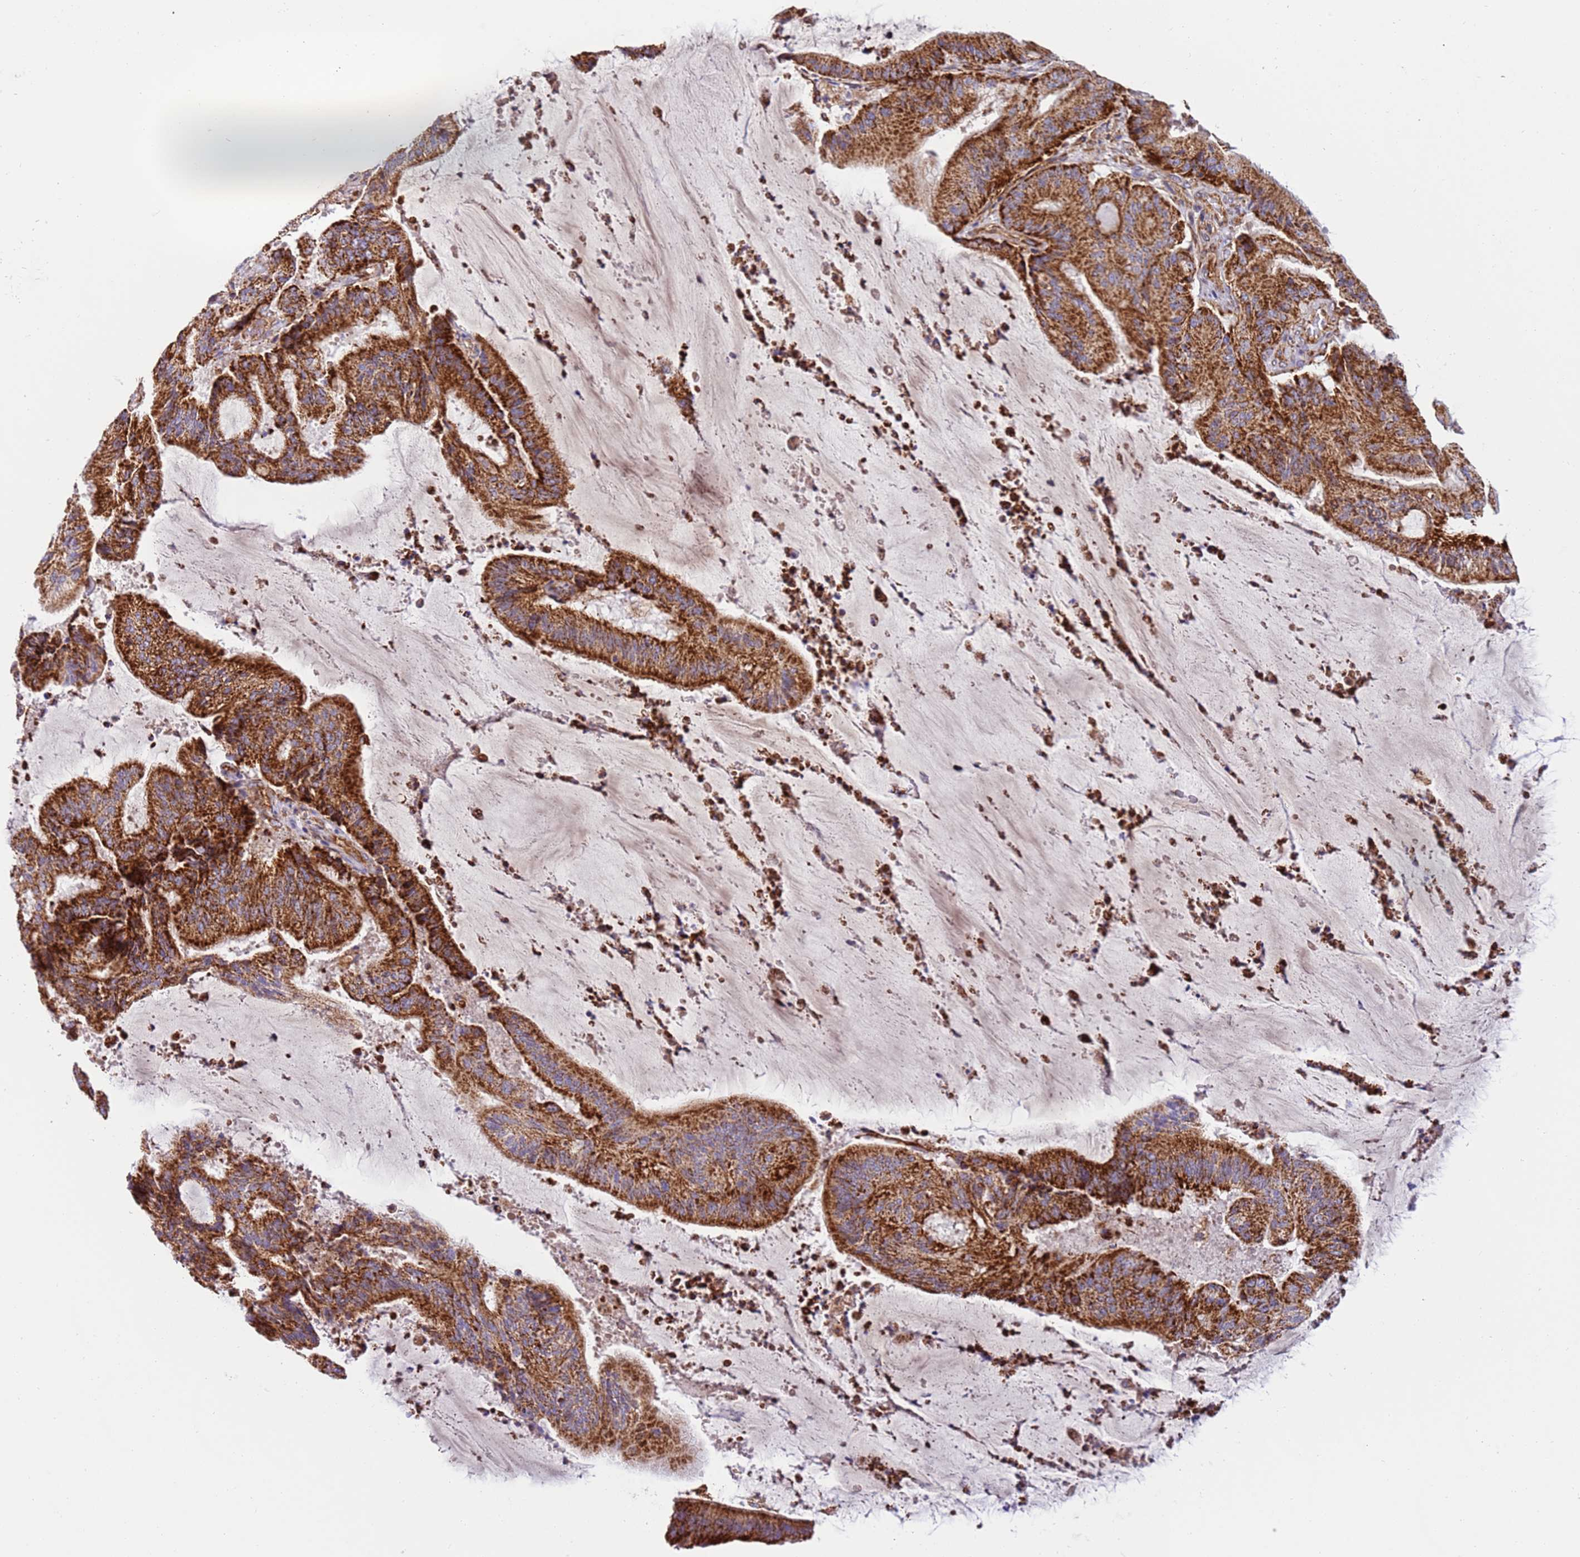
{"staining": {"intensity": "strong", "quantity": ">75%", "location": "cytoplasmic/membranous"}, "tissue": "liver cancer", "cell_type": "Tumor cells", "image_type": "cancer", "snomed": [{"axis": "morphology", "description": "Normal tissue, NOS"}, {"axis": "morphology", "description": "Cholangiocarcinoma"}, {"axis": "topography", "description": "Liver"}, {"axis": "topography", "description": "Peripheral nerve tissue"}], "caption": "IHC histopathology image of neoplastic tissue: human liver cholangiocarcinoma stained using immunohistochemistry reveals high levels of strong protein expression localized specifically in the cytoplasmic/membranous of tumor cells, appearing as a cytoplasmic/membranous brown color.", "gene": "MRPL20", "patient": {"sex": "female", "age": 73}}